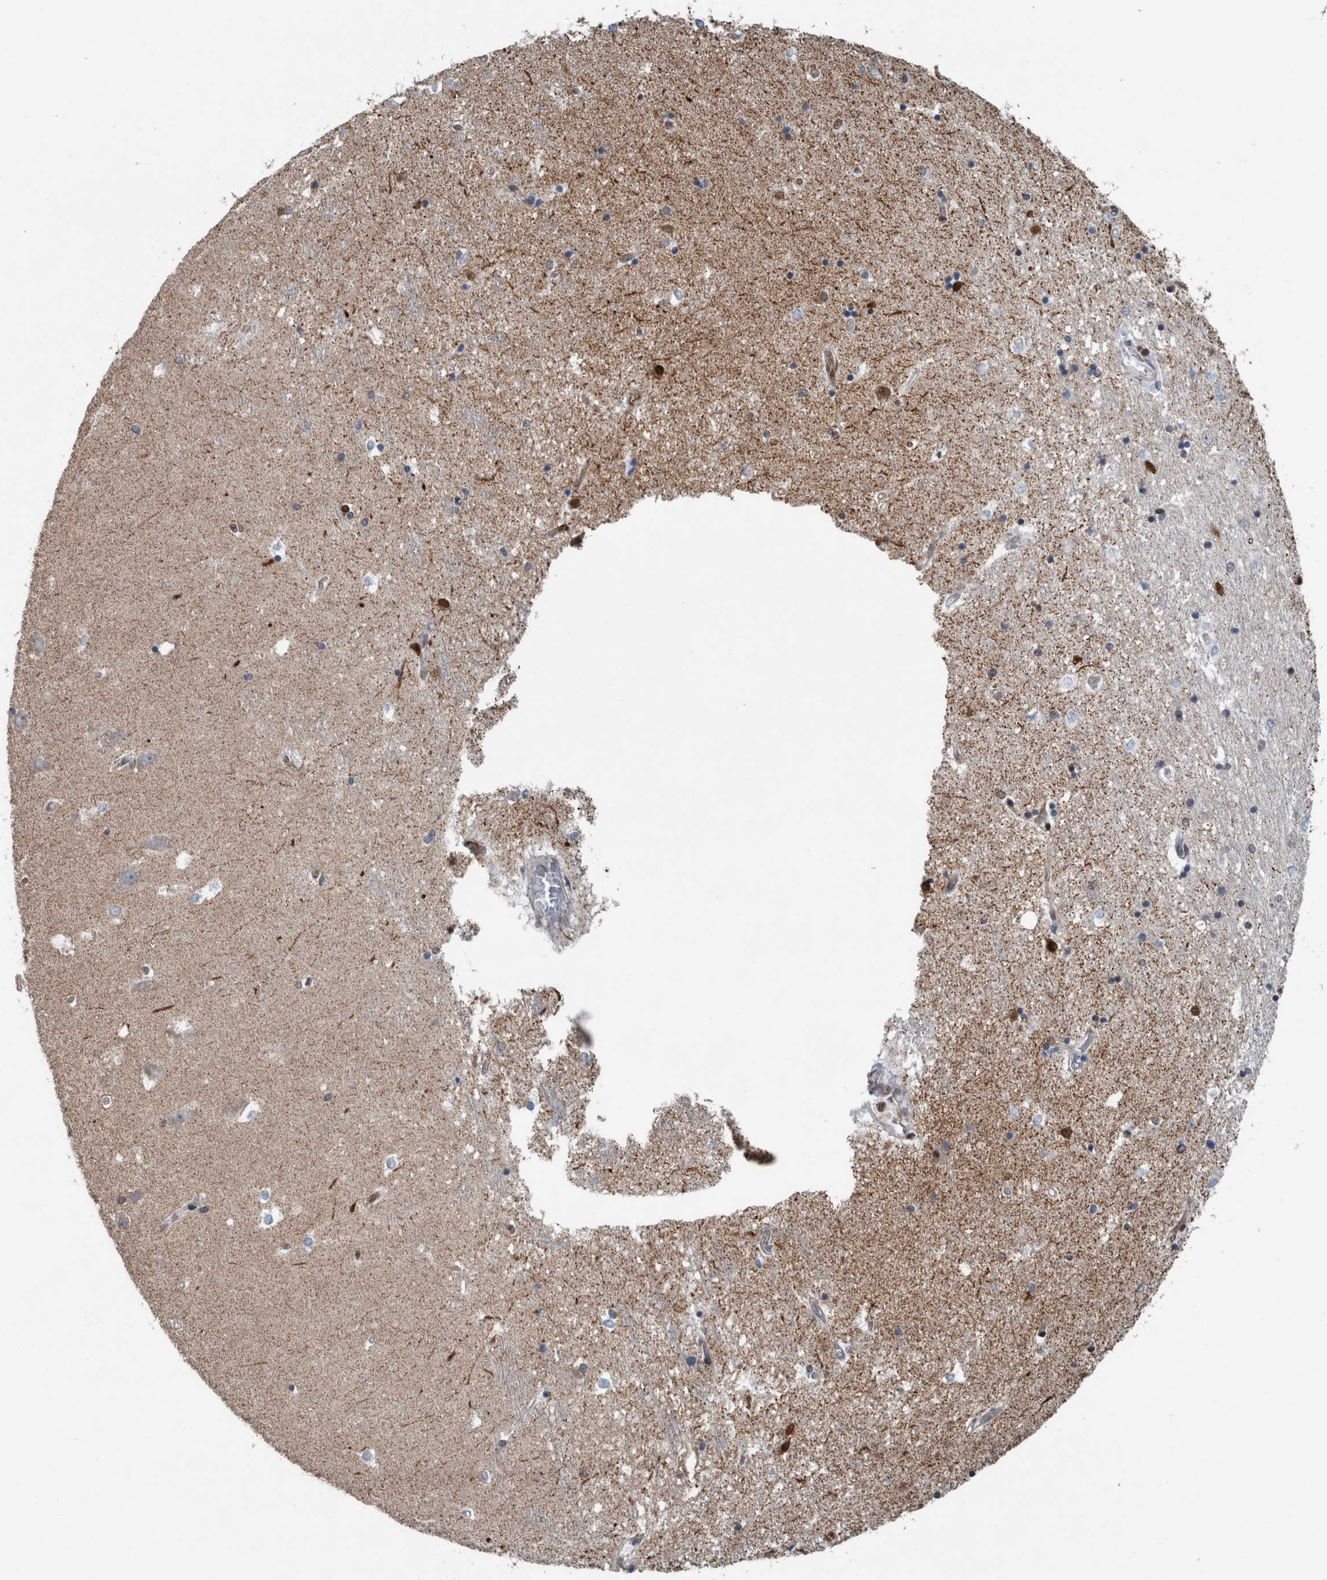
{"staining": {"intensity": "moderate", "quantity": "<25%", "location": "nuclear"}, "tissue": "hippocampus", "cell_type": "Glial cells", "image_type": "normal", "snomed": [{"axis": "morphology", "description": "Normal tissue, NOS"}, {"axis": "topography", "description": "Hippocampus"}], "caption": "The micrograph shows staining of unremarkable hippocampus, revealing moderate nuclear protein positivity (brown color) within glial cells.", "gene": "DNMT3A", "patient": {"sex": "male", "age": 45}}